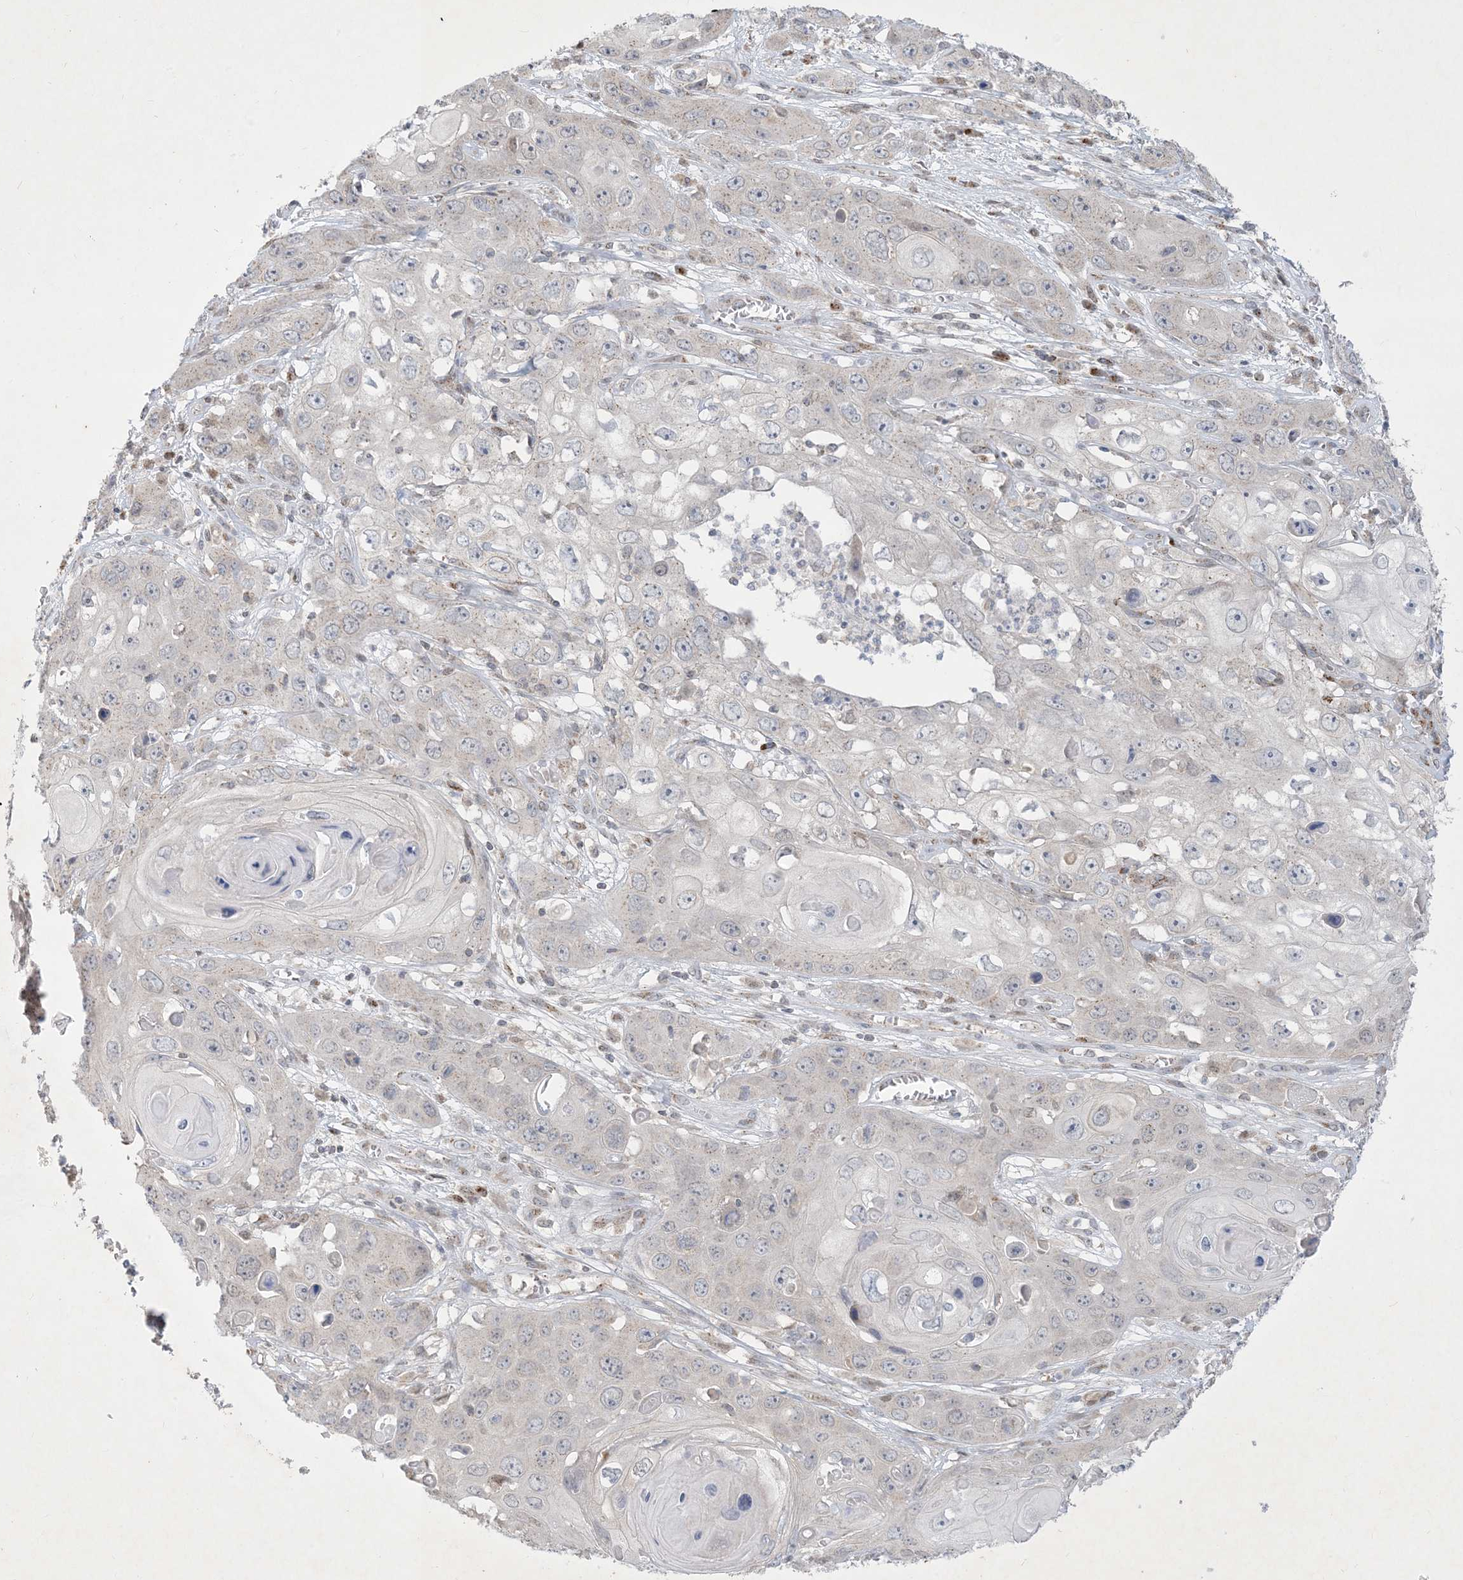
{"staining": {"intensity": "negative", "quantity": "none", "location": "none"}, "tissue": "skin cancer", "cell_type": "Tumor cells", "image_type": "cancer", "snomed": [{"axis": "morphology", "description": "Squamous cell carcinoma, NOS"}, {"axis": "topography", "description": "Skin"}], "caption": "DAB (3,3'-diaminobenzidine) immunohistochemical staining of human skin squamous cell carcinoma exhibits no significant expression in tumor cells. Brightfield microscopy of IHC stained with DAB (3,3'-diaminobenzidine) (brown) and hematoxylin (blue), captured at high magnification.", "gene": "CCDC14", "patient": {"sex": "male", "age": 55}}